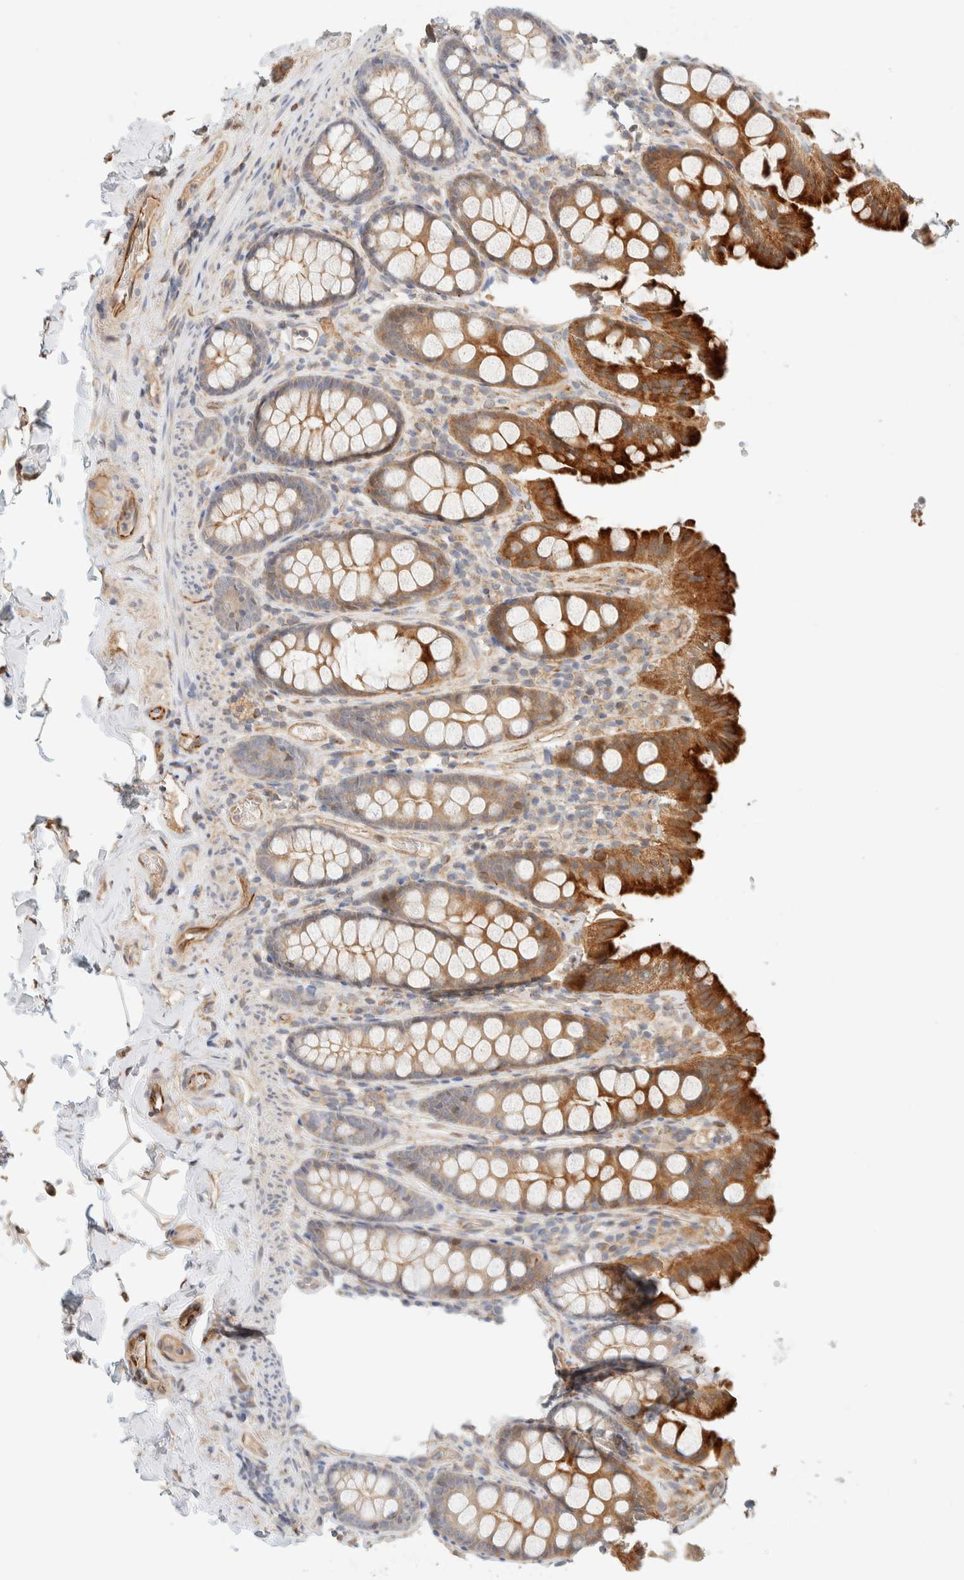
{"staining": {"intensity": "strong", "quantity": ">75%", "location": "cytoplasmic/membranous"}, "tissue": "colon", "cell_type": "Endothelial cells", "image_type": "normal", "snomed": [{"axis": "morphology", "description": "Normal tissue, NOS"}, {"axis": "topography", "description": "Colon"}, {"axis": "topography", "description": "Peripheral nerve tissue"}], "caption": "IHC staining of unremarkable colon, which exhibits high levels of strong cytoplasmic/membranous staining in about >75% of endothelial cells indicating strong cytoplasmic/membranous protein staining. The staining was performed using DAB (brown) for protein detection and nuclei were counterstained in hematoxylin (blue).", "gene": "FAT1", "patient": {"sex": "female", "age": 61}}